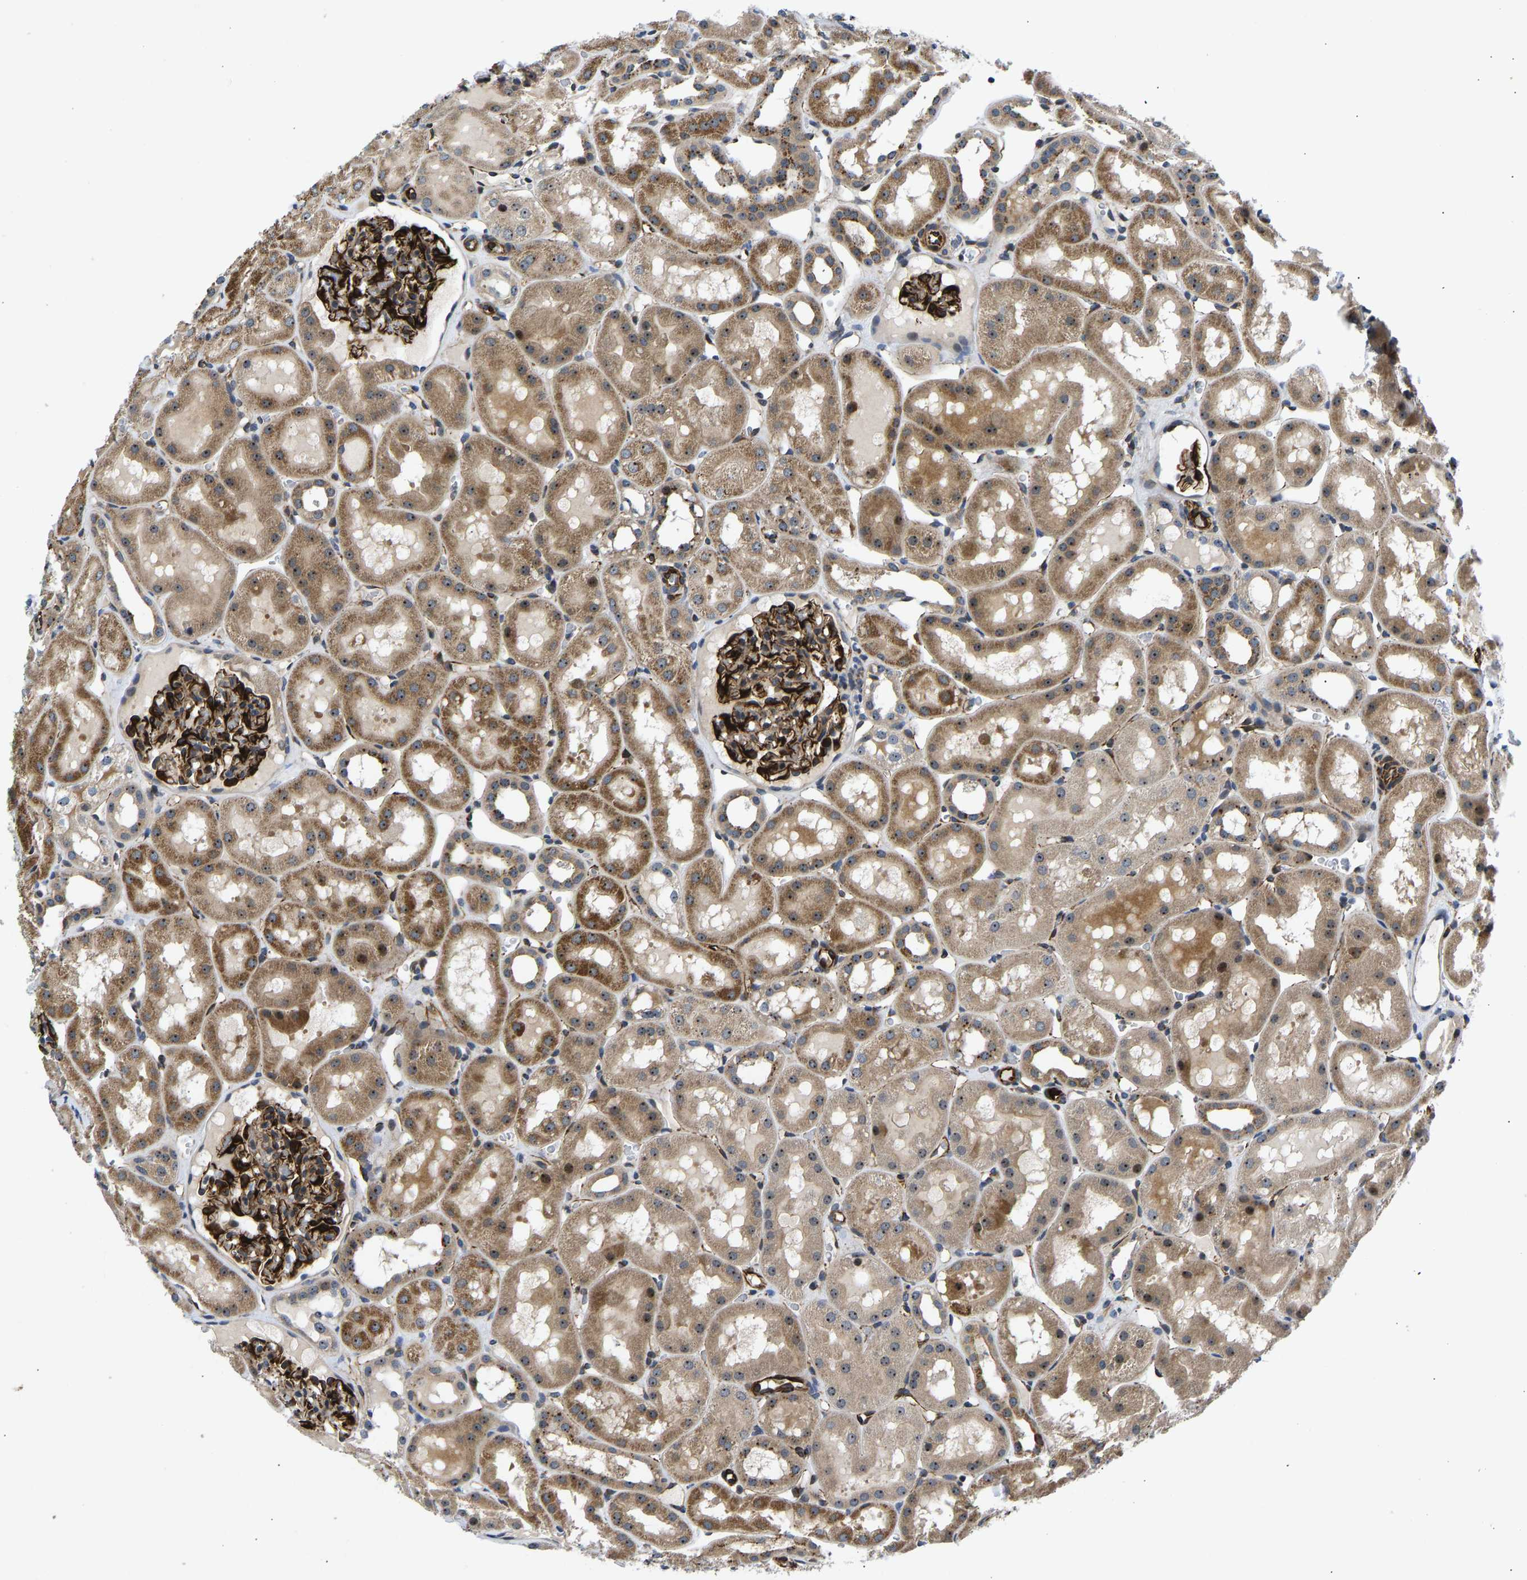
{"staining": {"intensity": "strong", "quantity": "25%-75%", "location": "cytoplasmic/membranous"}, "tissue": "kidney", "cell_type": "Cells in glomeruli", "image_type": "normal", "snomed": [{"axis": "morphology", "description": "Normal tissue, NOS"}, {"axis": "topography", "description": "Kidney"}, {"axis": "topography", "description": "Urinary bladder"}], "caption": "Cells in glomeruli show strong cytoplasmic/membranous staining in approximately 25%-75% of cells in unremarkable kidney.", "gene": "RESF1", "patient": {"sex": "male", "age": 16}}